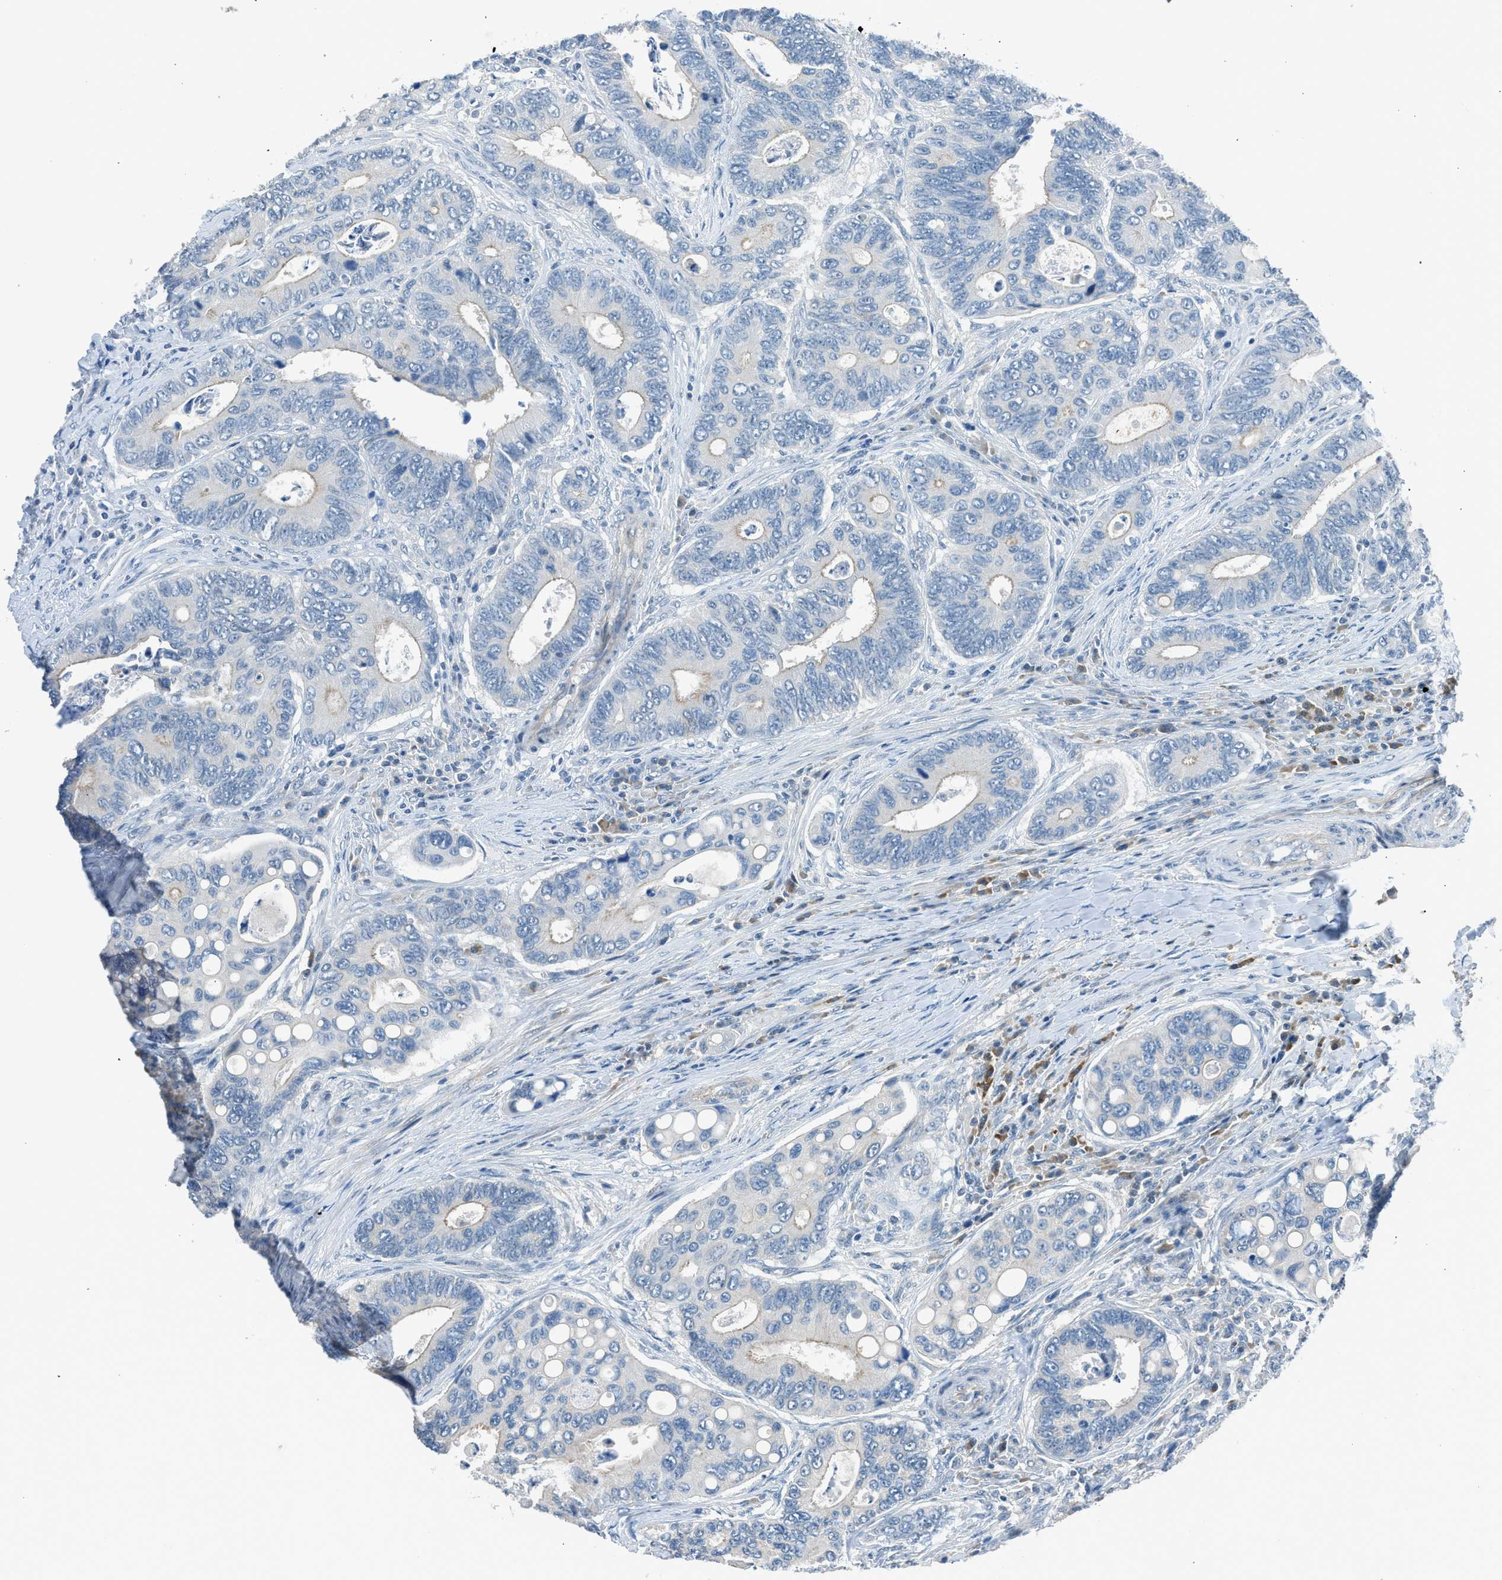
{"staining": {"intensity": "weak", "quantity": "<25%", "location": "cytoplasmic/membranous"}, "tissue": "colorectal cancer", "cell_type": "Tumor cells", "image_type": "cancer", "snomed": [{"axis": "morphology", "description": "Inflammation, NOS"}, {"axis": "morphology", "description": "Adenocarcinoma, NOS"}, {"axis": "topography", "description": "Colon"}], "caption": "Tumor cells show no significant positivity in adenocarcinoma (colorectal). (DAB (3,3'-diaminobenzidine) immunohistochemistry (IHC) with hematoxylin counter stain).", "gene": "LMLN", "patient": {"sex": "male", "age": 72}}